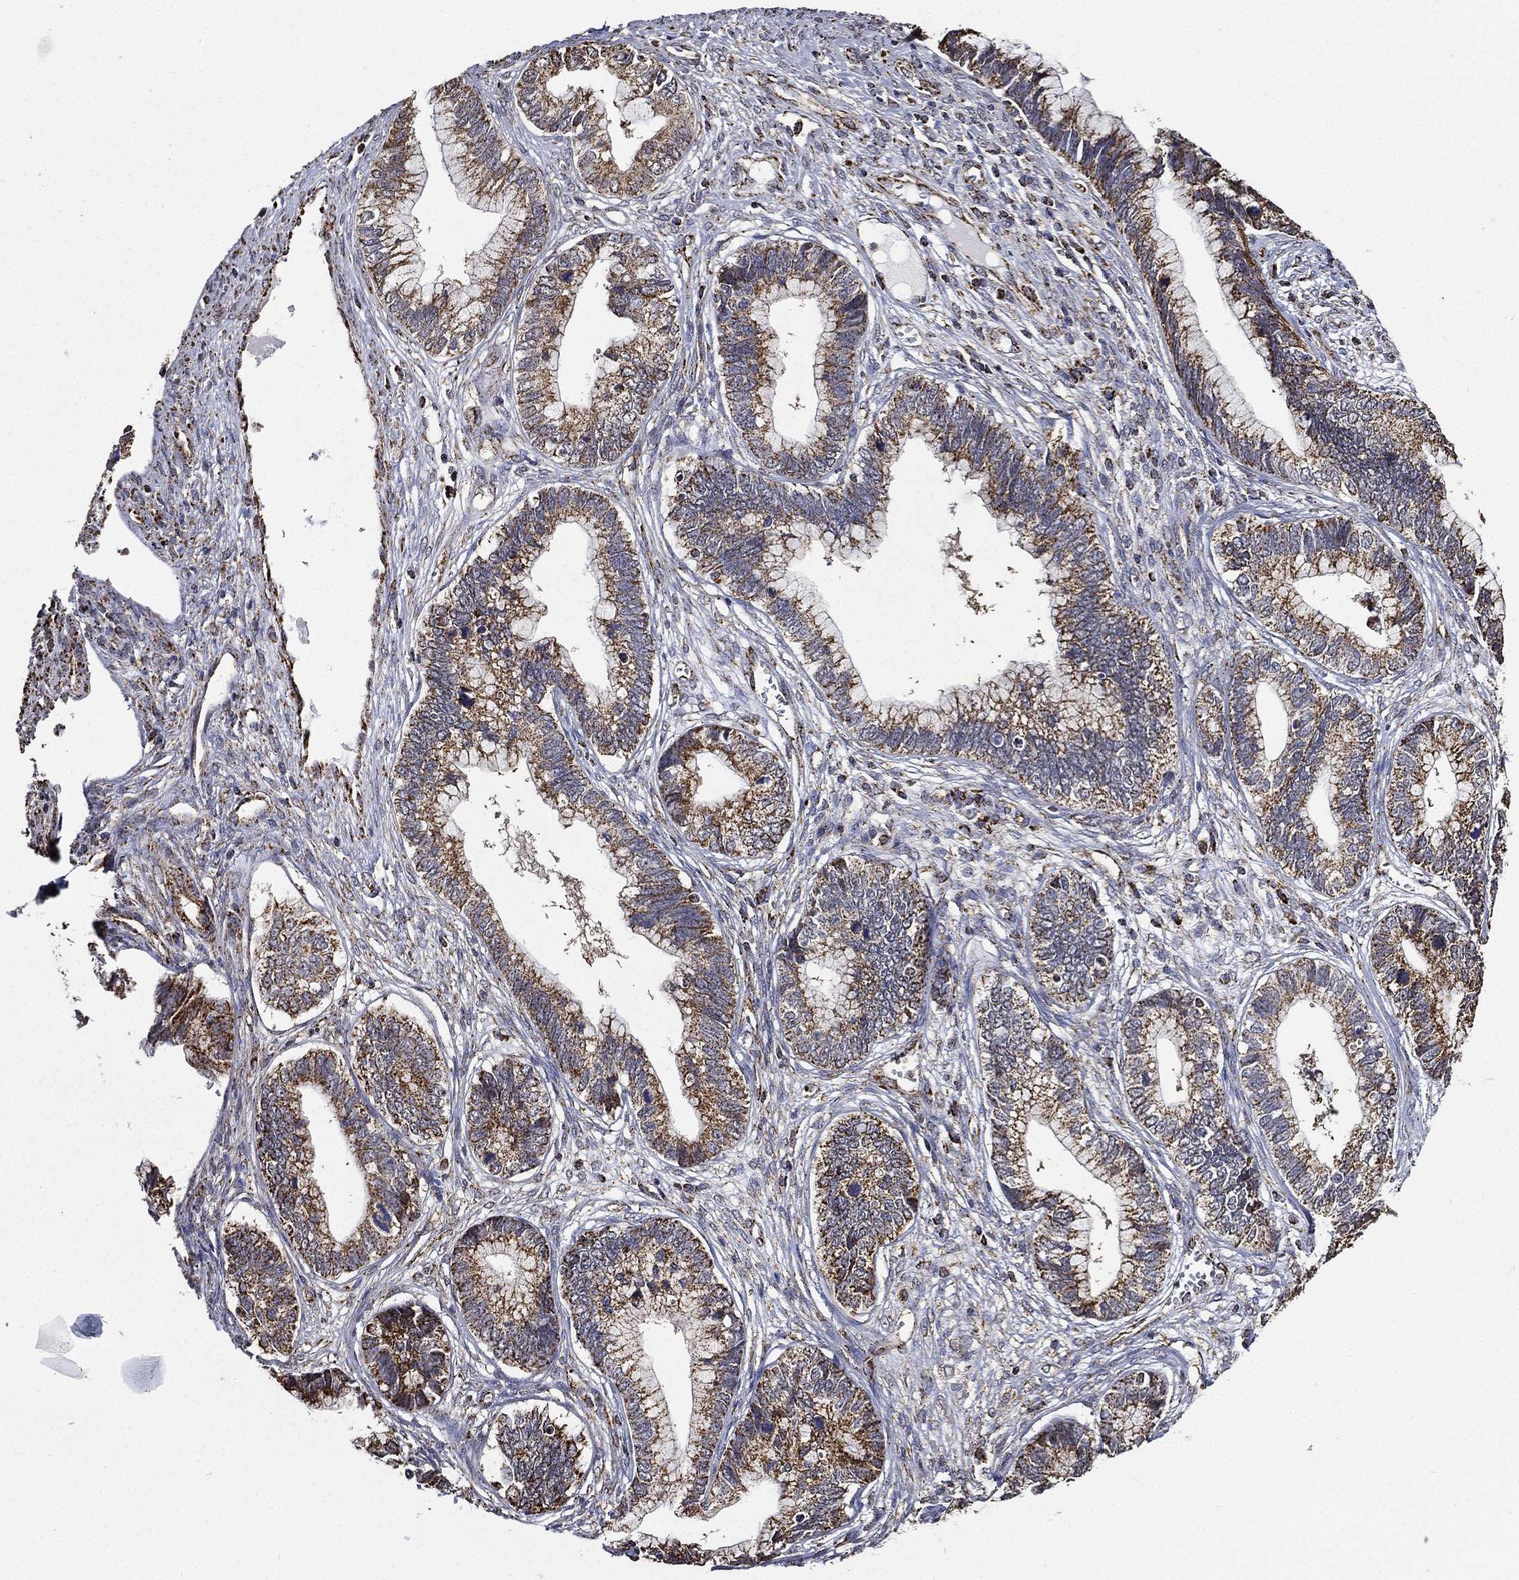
{"staining": {"intensity": "strong", "quantity": "<25%", "location": "cytoplasmic/membranous"}, "tissue": "cervical cancer", "cell_type": "Tumor cells", "image_type": "cancer", "snomed": [{"axis": "morphology", "description": "Adenocarcinoma, NOS"}, {"axis": "topography", "description": "Cervix"}], "caption": "Immunohistochemistry (IHC) histopathology image of human cervical cancer stained for a protein (brown), which reveals medium levels of strong cytoplasmic/membranous staining in approximately <25% of tumor cells.", "gene": "NDUFAB1", "patient": {"sex": "female", "age": 44}}